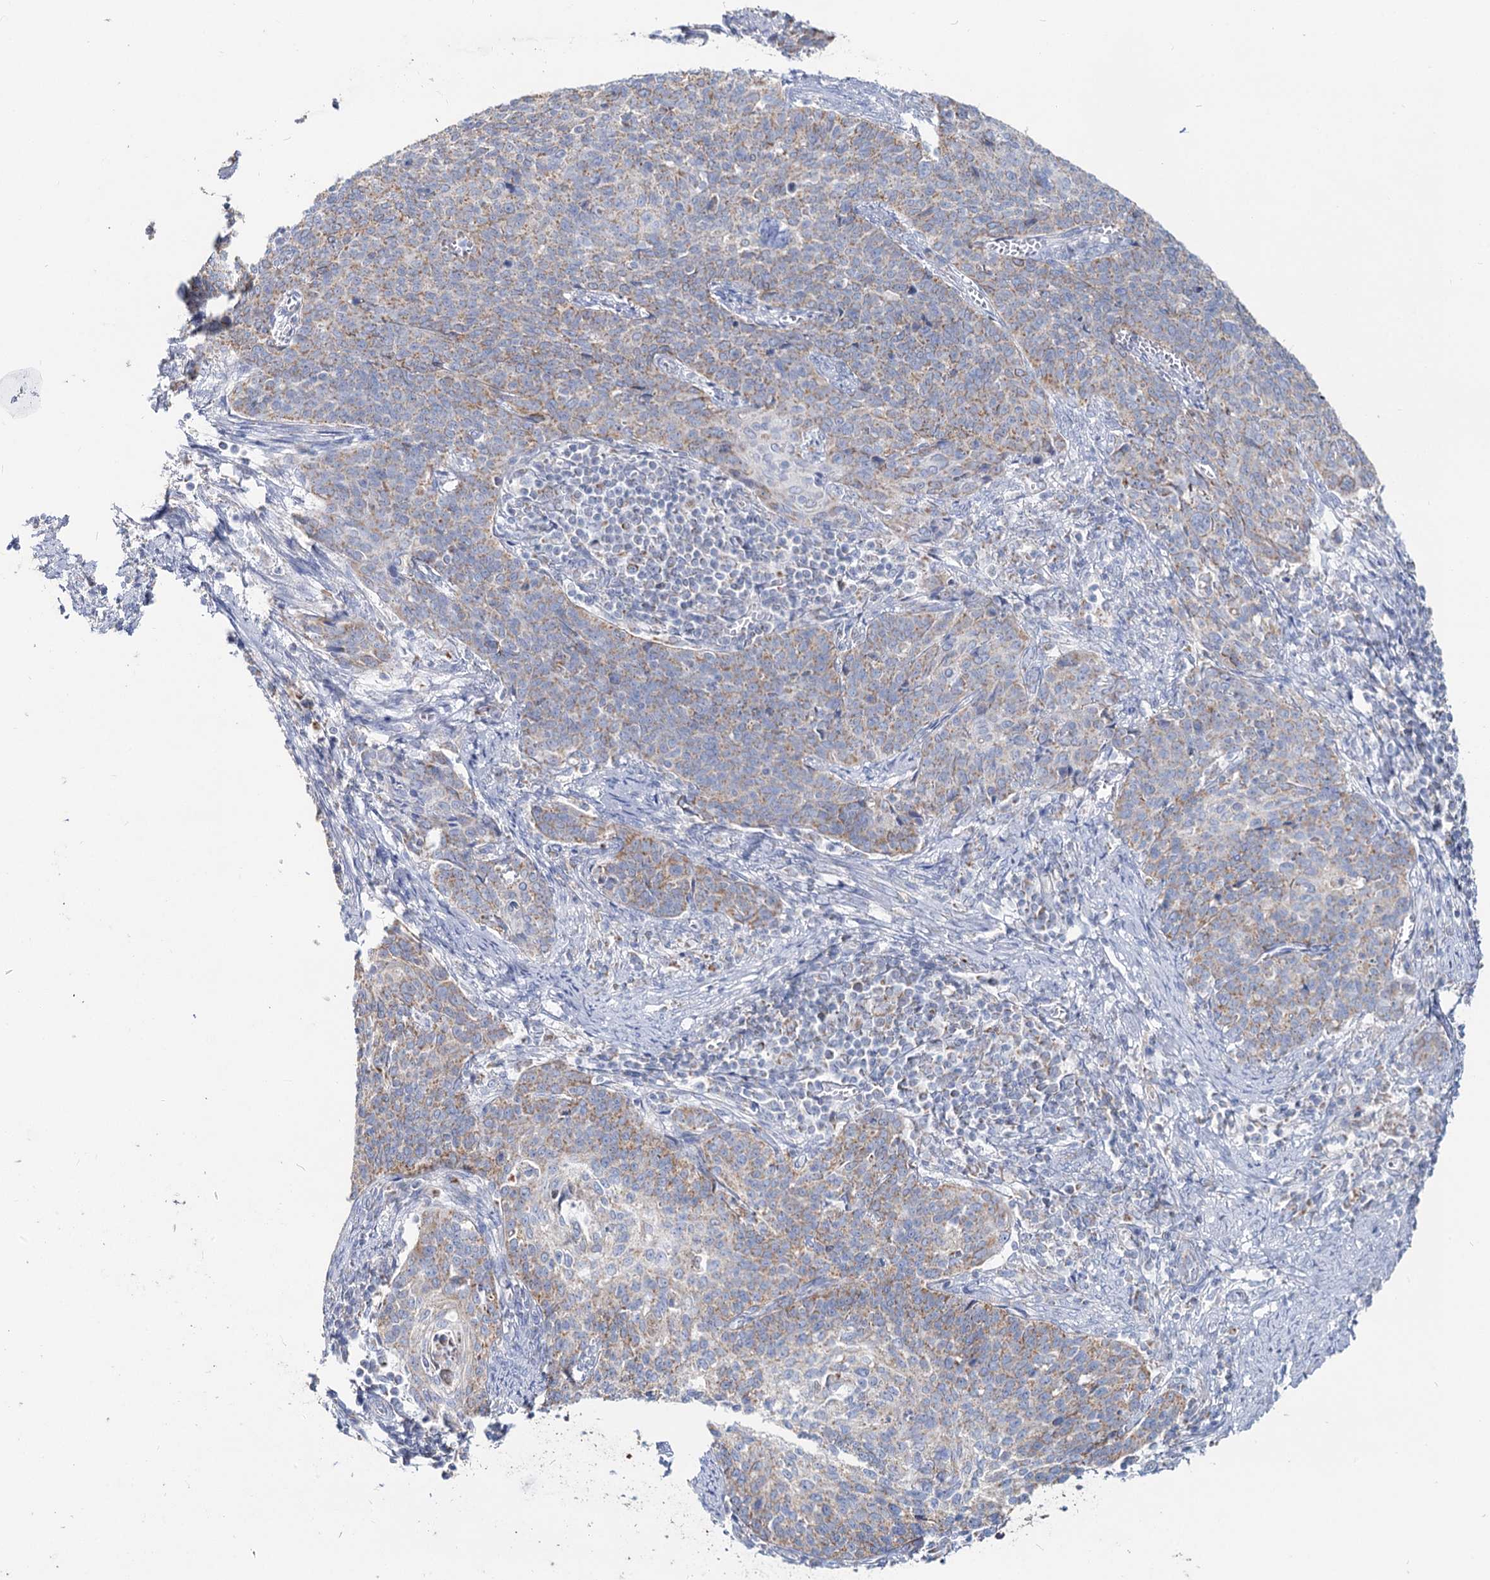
{"staining": {"intensity": "weak", "quantity": ">75%", "location": "cytoplasmic/membranous"}, "tissue": "cervical cancer", "cell_type": "Tumor cells", "image_type": "cancer", "snomed": [{"axis": "morphology", "description": "Squamous cell carcinoma, NOS"}, {"axis": "topography", "description": "Cervix"}], "caption": "A photomicrograph of cervical squamous cell carcinoma stained for a protein displays weak cytoplasmic/membranous brown staining in tumor cells.", "gene": "MCCC2", "patient": {"sex": "female", "age": 39}}